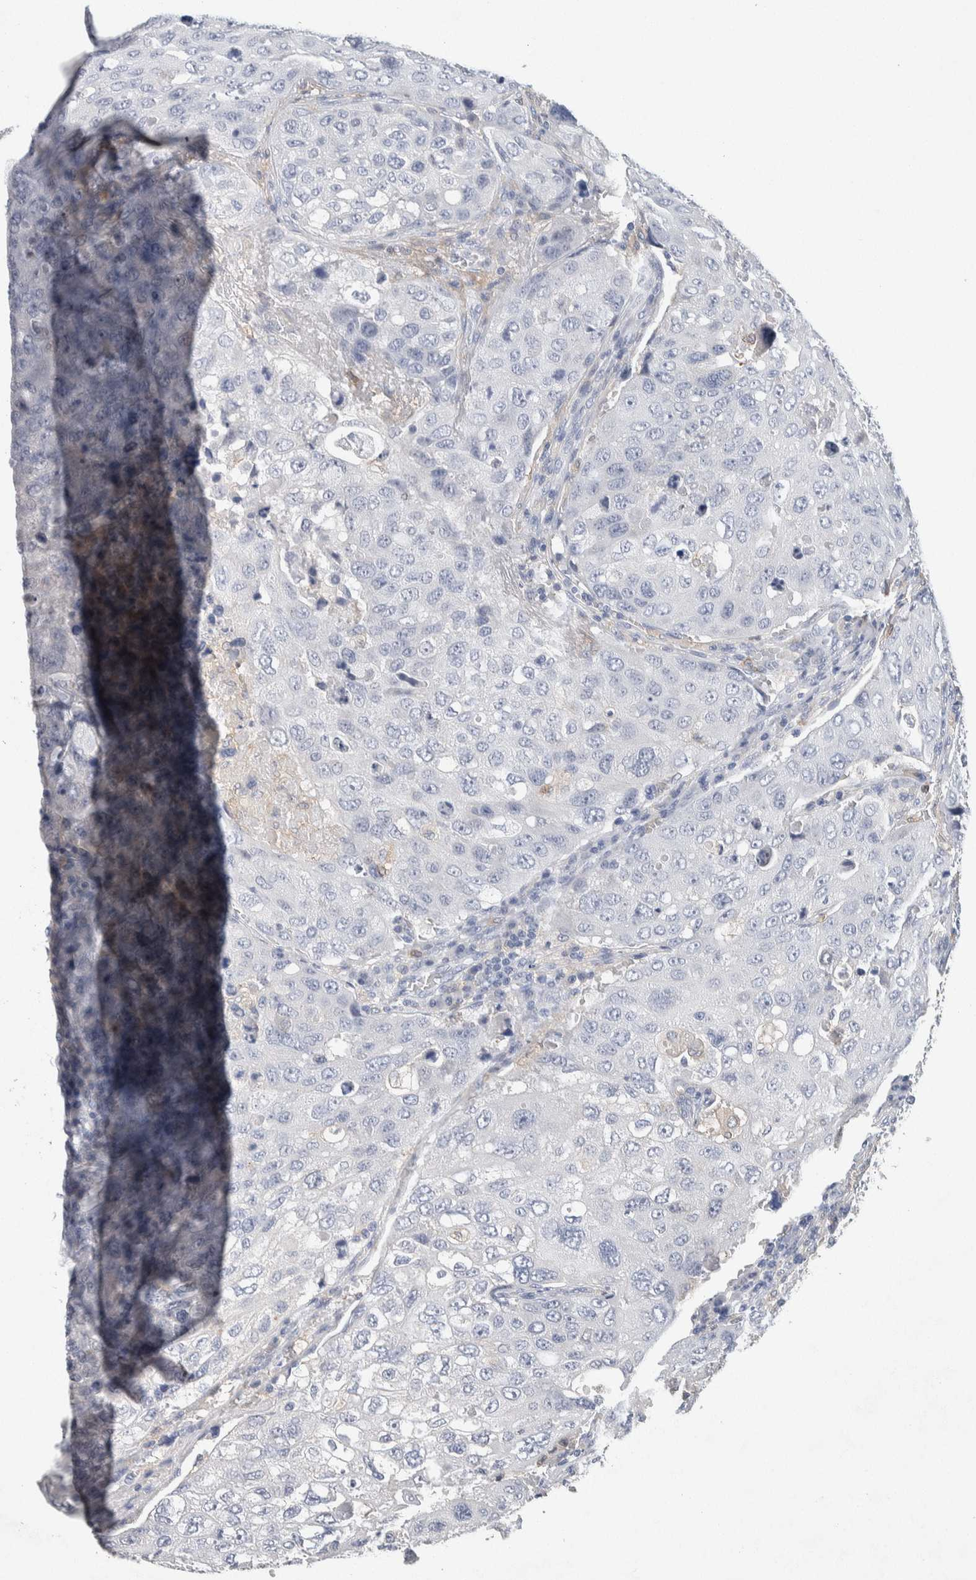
{"staining": {"intensity": "negative", "quantity": "none", "location": "none"}, "tissue": "urothelial cancer", "cell_type": "Tumor cells", "image_type": "cancer", "snomed": [{"axis": "morphology", "description": "Urothelial carcinoma, High grade"}, {"axis": "topography", "description": "Lymph node"}, {"axis": "topography", "description": "Urinary bladder"}], "caption": "High power microscopy photomicrograph of an immunohistochemistry (IHC) histopathology image of urothelial cancer, revealing no significant expression in tumor cells. (DAB immunohistochemistry (IHC) with hematoxylin counter stain).", "gene": "NCF2", "patient": {"sex": "male", "age": 51}}